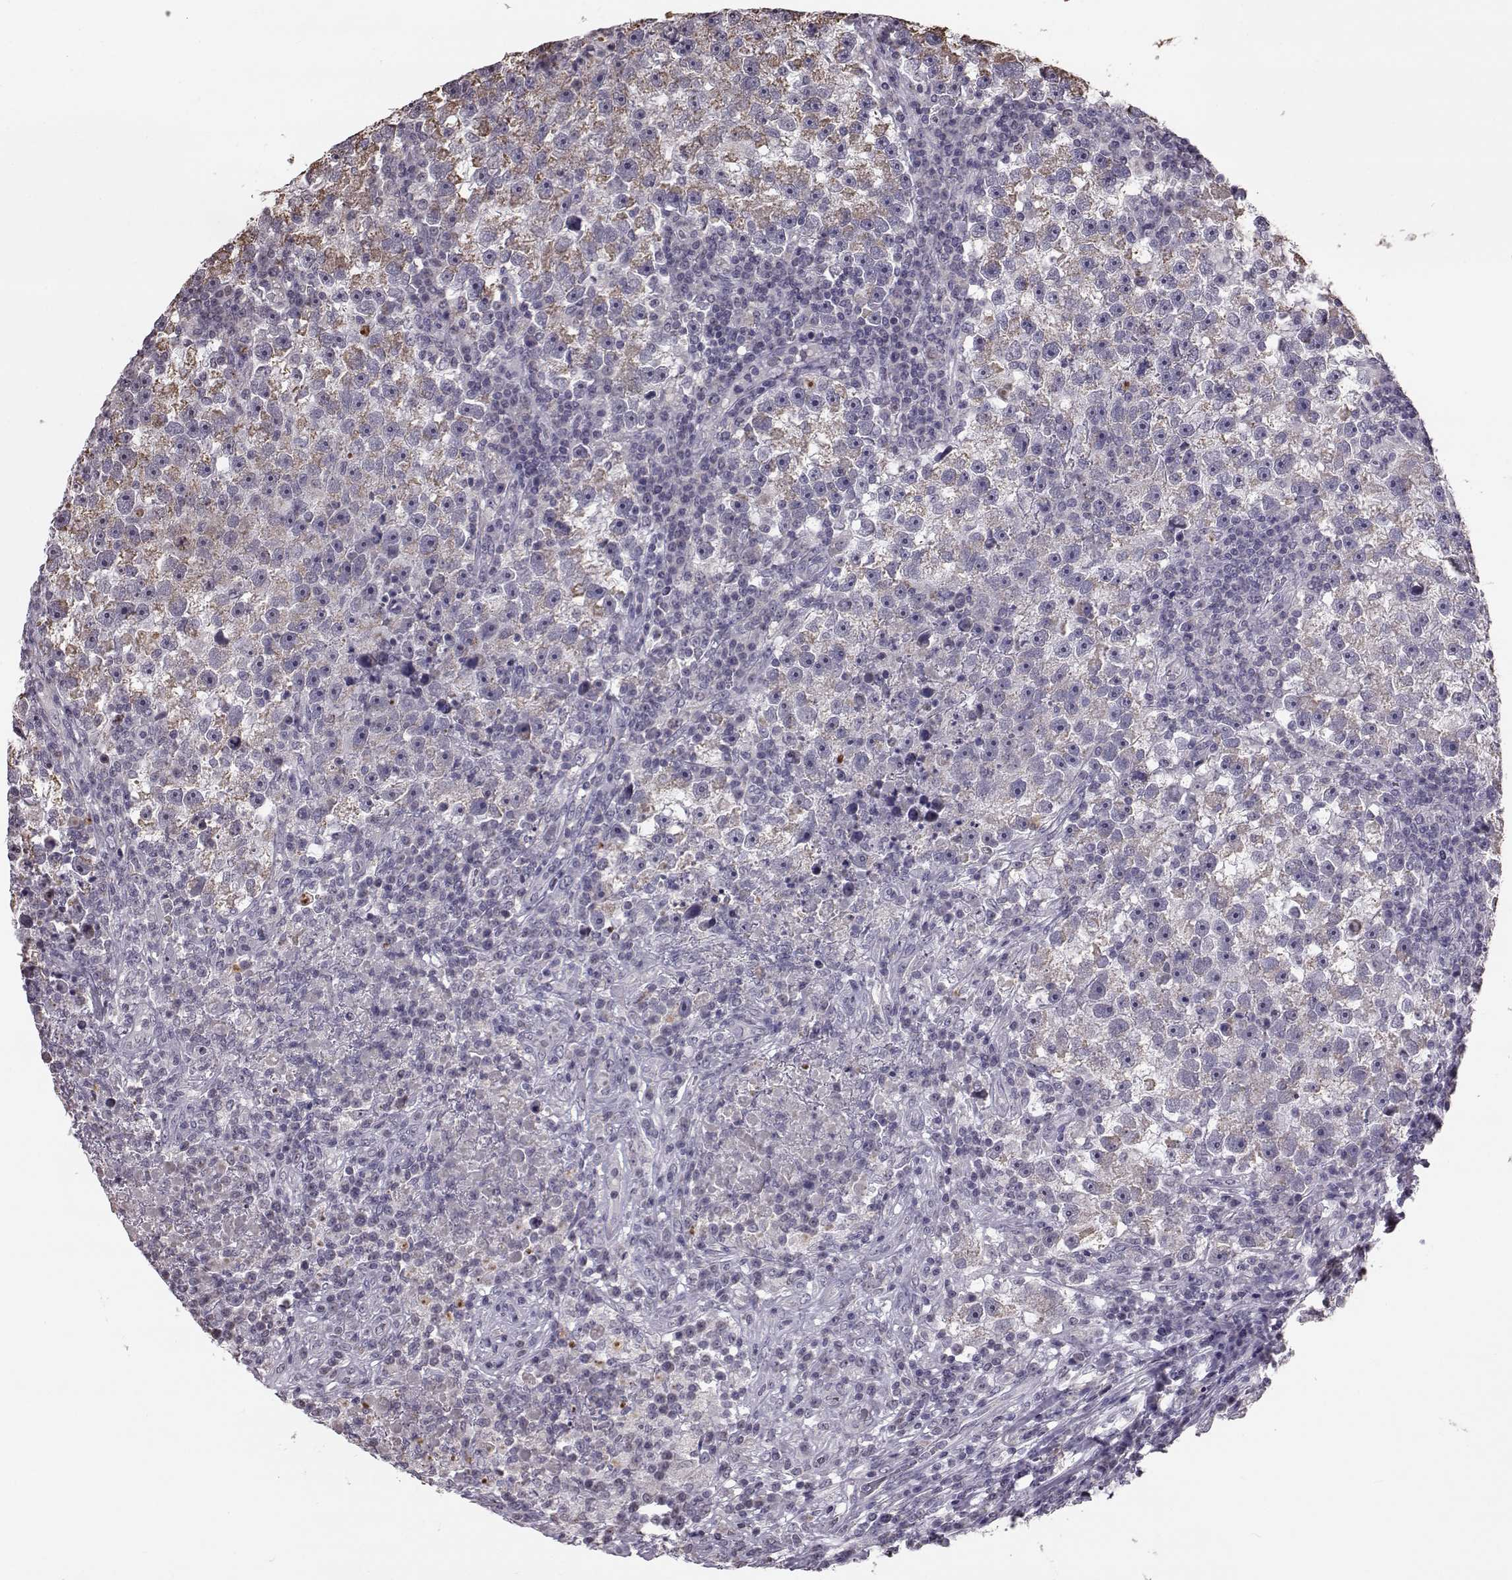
{"staining": {"intensity": "moderate", "quantity": "<25%", "location": "cytoplasmic/membranous"}, "tissue": "testis cancer", "cell_type": "Tumor cells", "image_type": "cancer", "snomed": [{"axis": "morphology", "description": "Seminoma, NOS"}, {"axis": "topography", "description": "Testis"}], "caption": "This photomicrograph shows testis seminoma stained with immunohistochemistry (IHC) to label a protein in brown. The cytoplasmic/membranous of tumor cells show moderate positivity for the protein. Nuclei are counter-stained blue.", "gene": "ALDH3A1", "patient": {"sex": "male", "age": 47}}